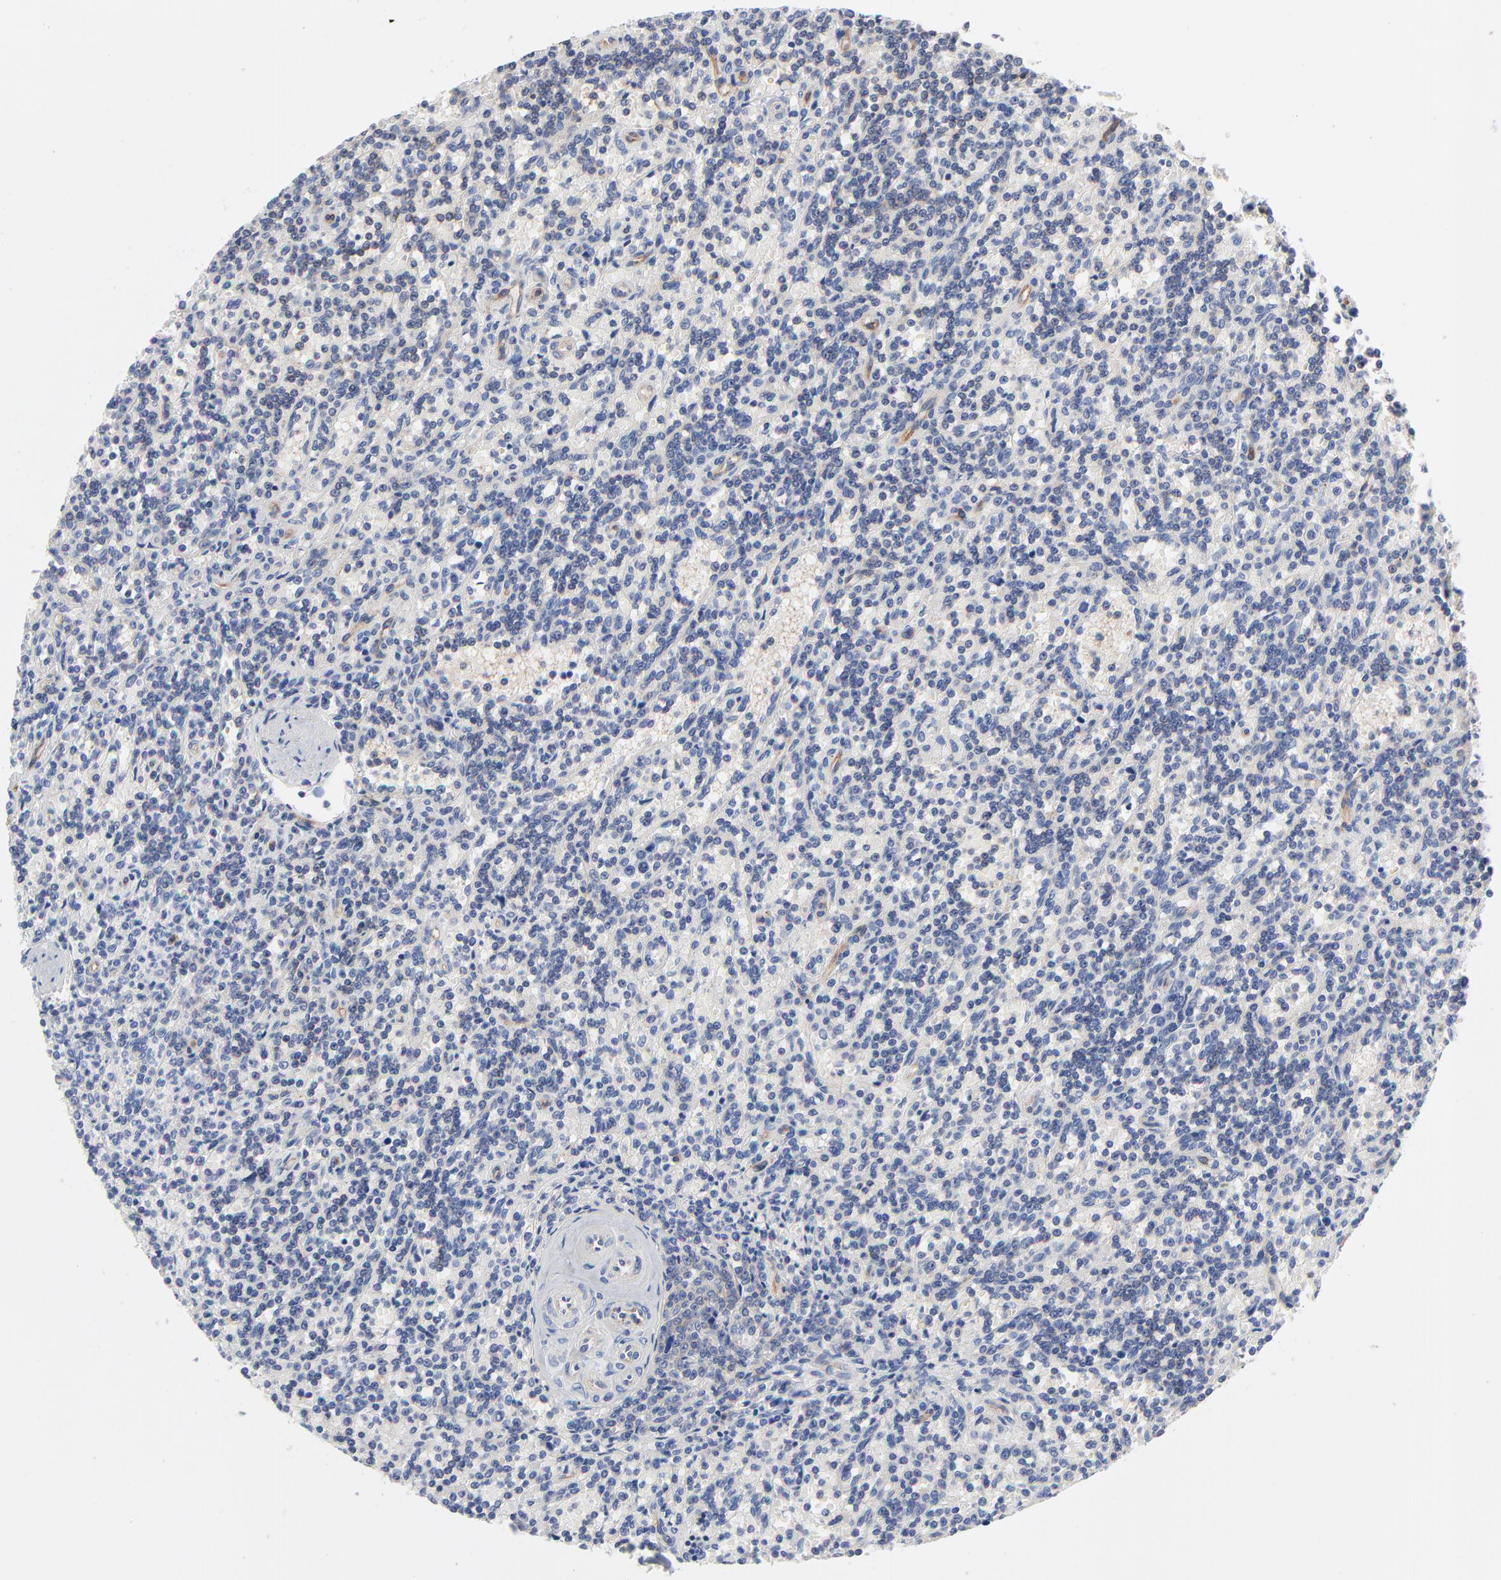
{"staining": {"intensity": "negative", "quantity": "none", "location": "none"}, "tissue": "lymphoma", "cell_type": "Tumor cells", "image_type": "cancer", "snomed": [{"axis": "morphology", "description": "Malignant lymphoma, non-Hodgkin's type, Low grade"}, {"axis": "topography", "description": "Spleen"}], "caption": "Photomicrograph shows no significant protein staining in tumor cells of lymphoma.", "gene": "CD2AP", "patient": {"sex": "male", "age": 73}}